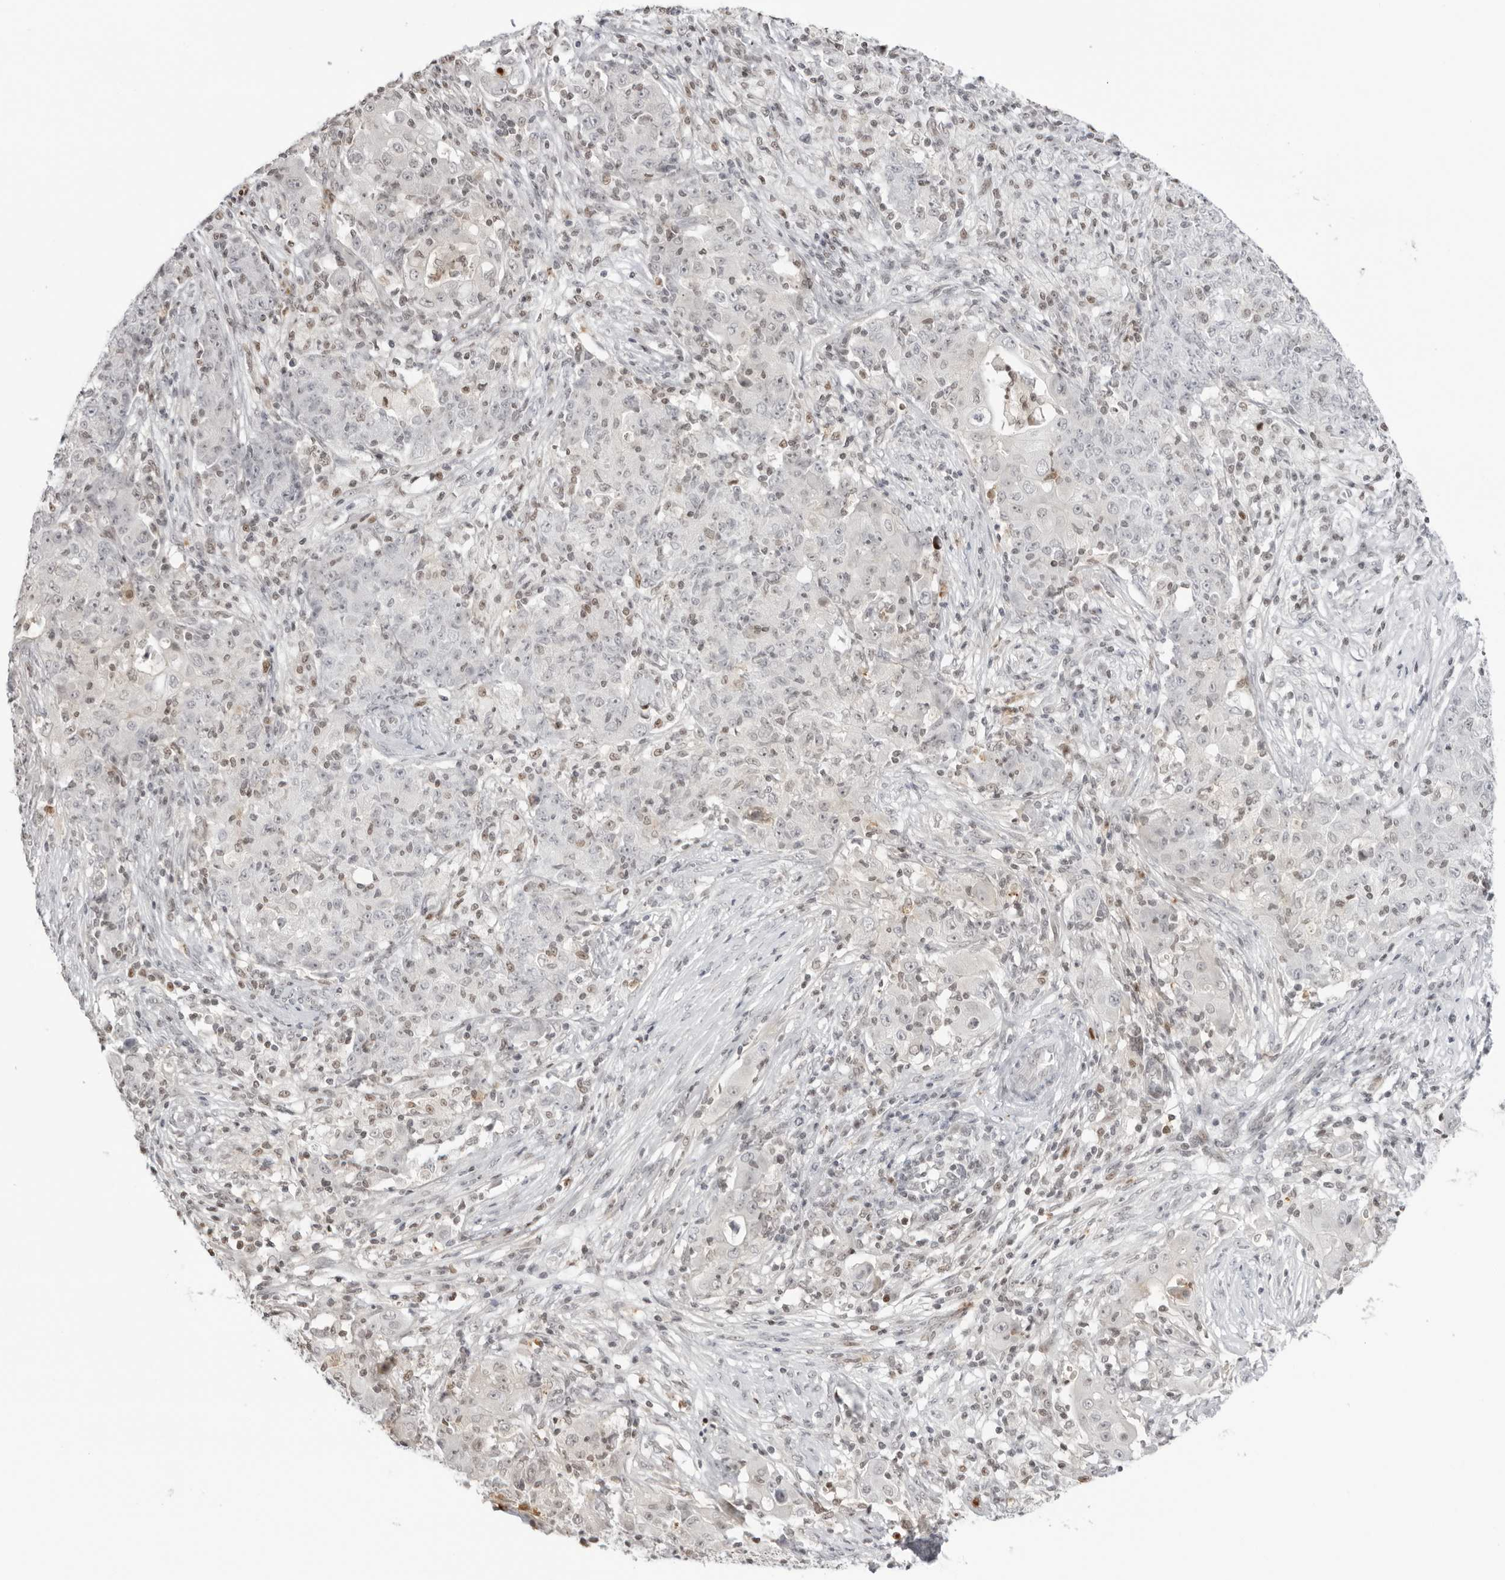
{"staining": {"intensity": "negative", "quantity": "none", "location": "none"}, "tissue": "ovarian cancer", "cell_type": "Tumor cells", "image_type": "cancer", "snomed": [{"axis": "morphology", "description": "Carcinoma, endometroid"}, {"axis": "topography", "description": "Ovary"}], "caption": "Tumor cells are negative for brown protein staining in ovarian cancer (endometroid carcinoma).", "gene": "RNF146", "patient": {"sex": "female", "age": 42}}